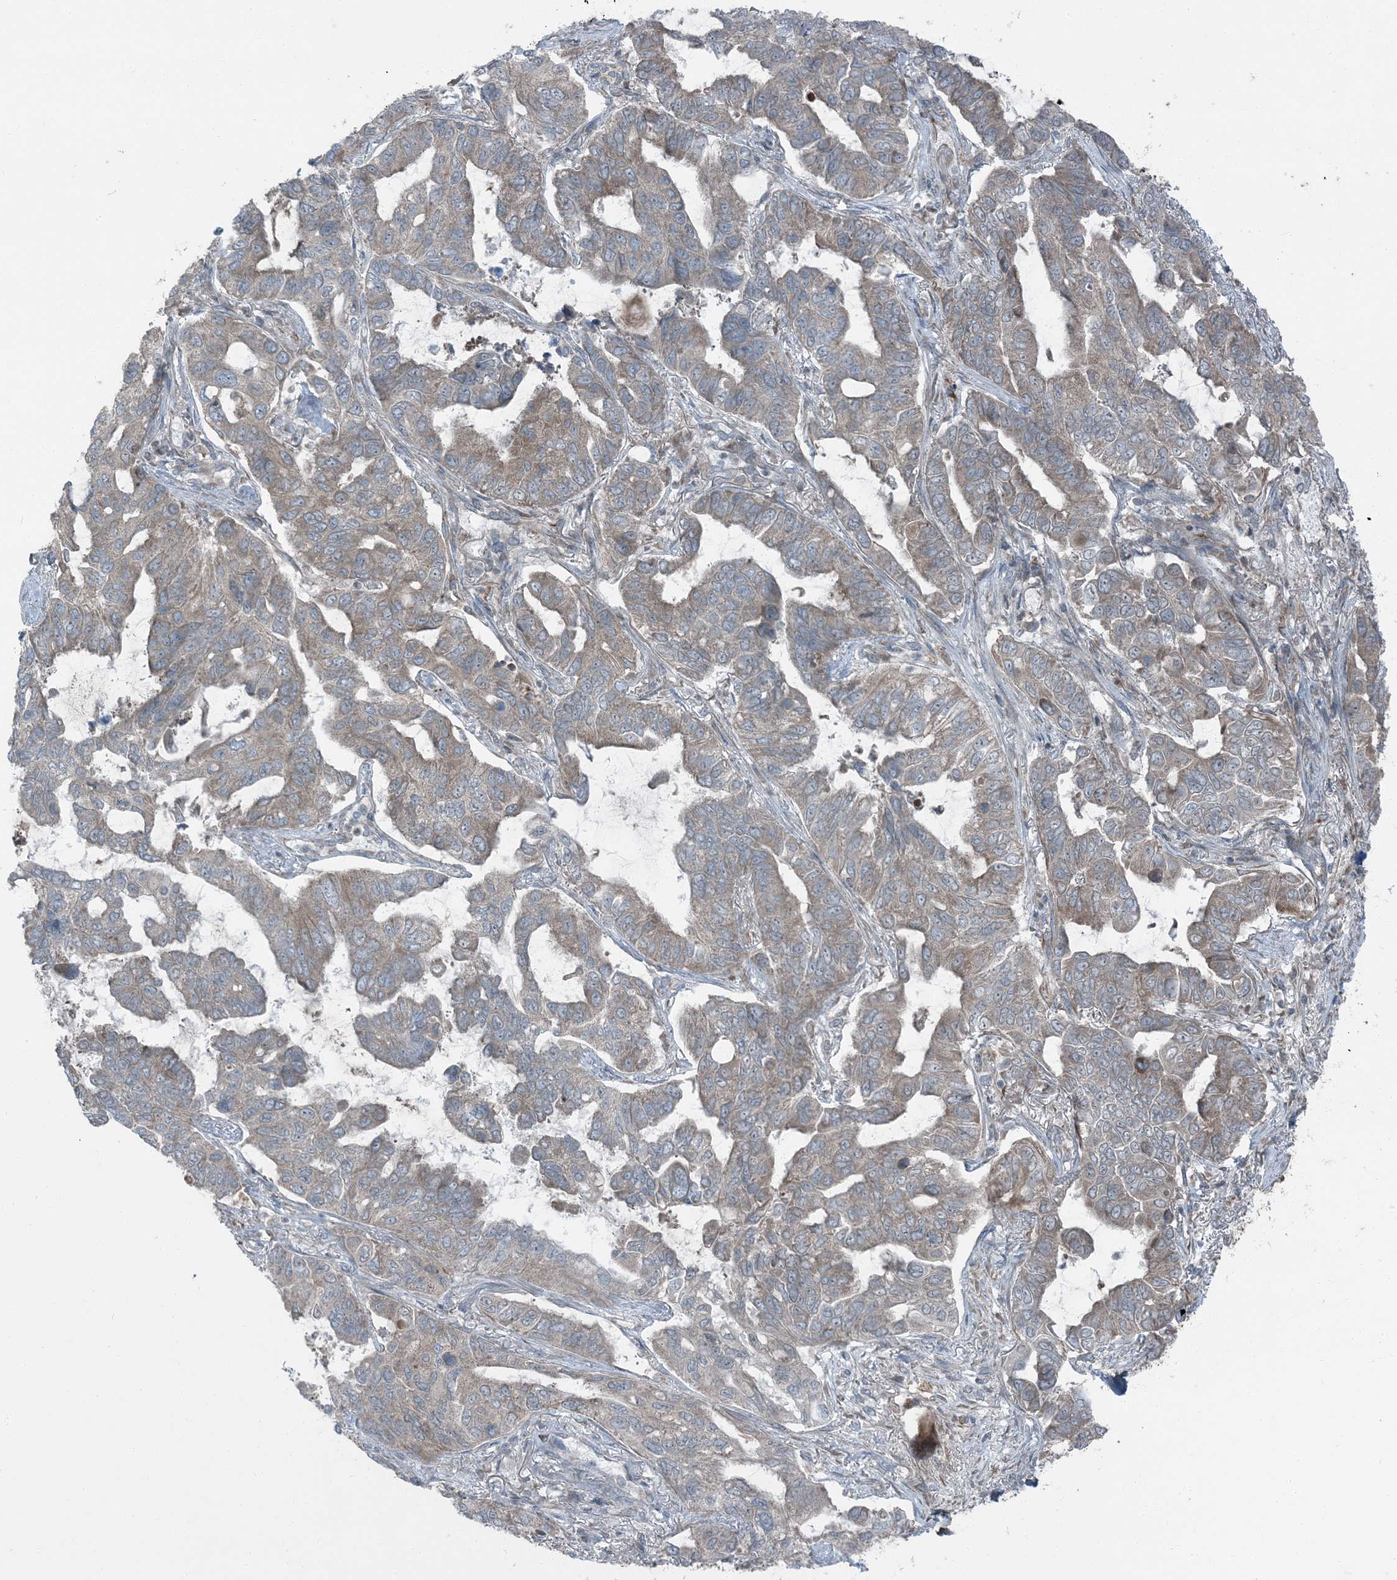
{"staining": {"intensity": "weak", "quantity": "25%-75%", "location": "cytoplasmic/membranous"}, "tissue": "lung cancer", "cell_type": "Tumor cells", "image_type": "cancer", "snomed": [{"axis": "morphology", "description": "Adenocarcinoma, NOS"}, {"axis": "topography", "description": "Lung"}], "caption": "Lung cancer stained with a protein marker demonstrates weak staining in tumor cells.", "gene": "RAB3GAP1", "patient": {"sex": "male", "age": 64}}